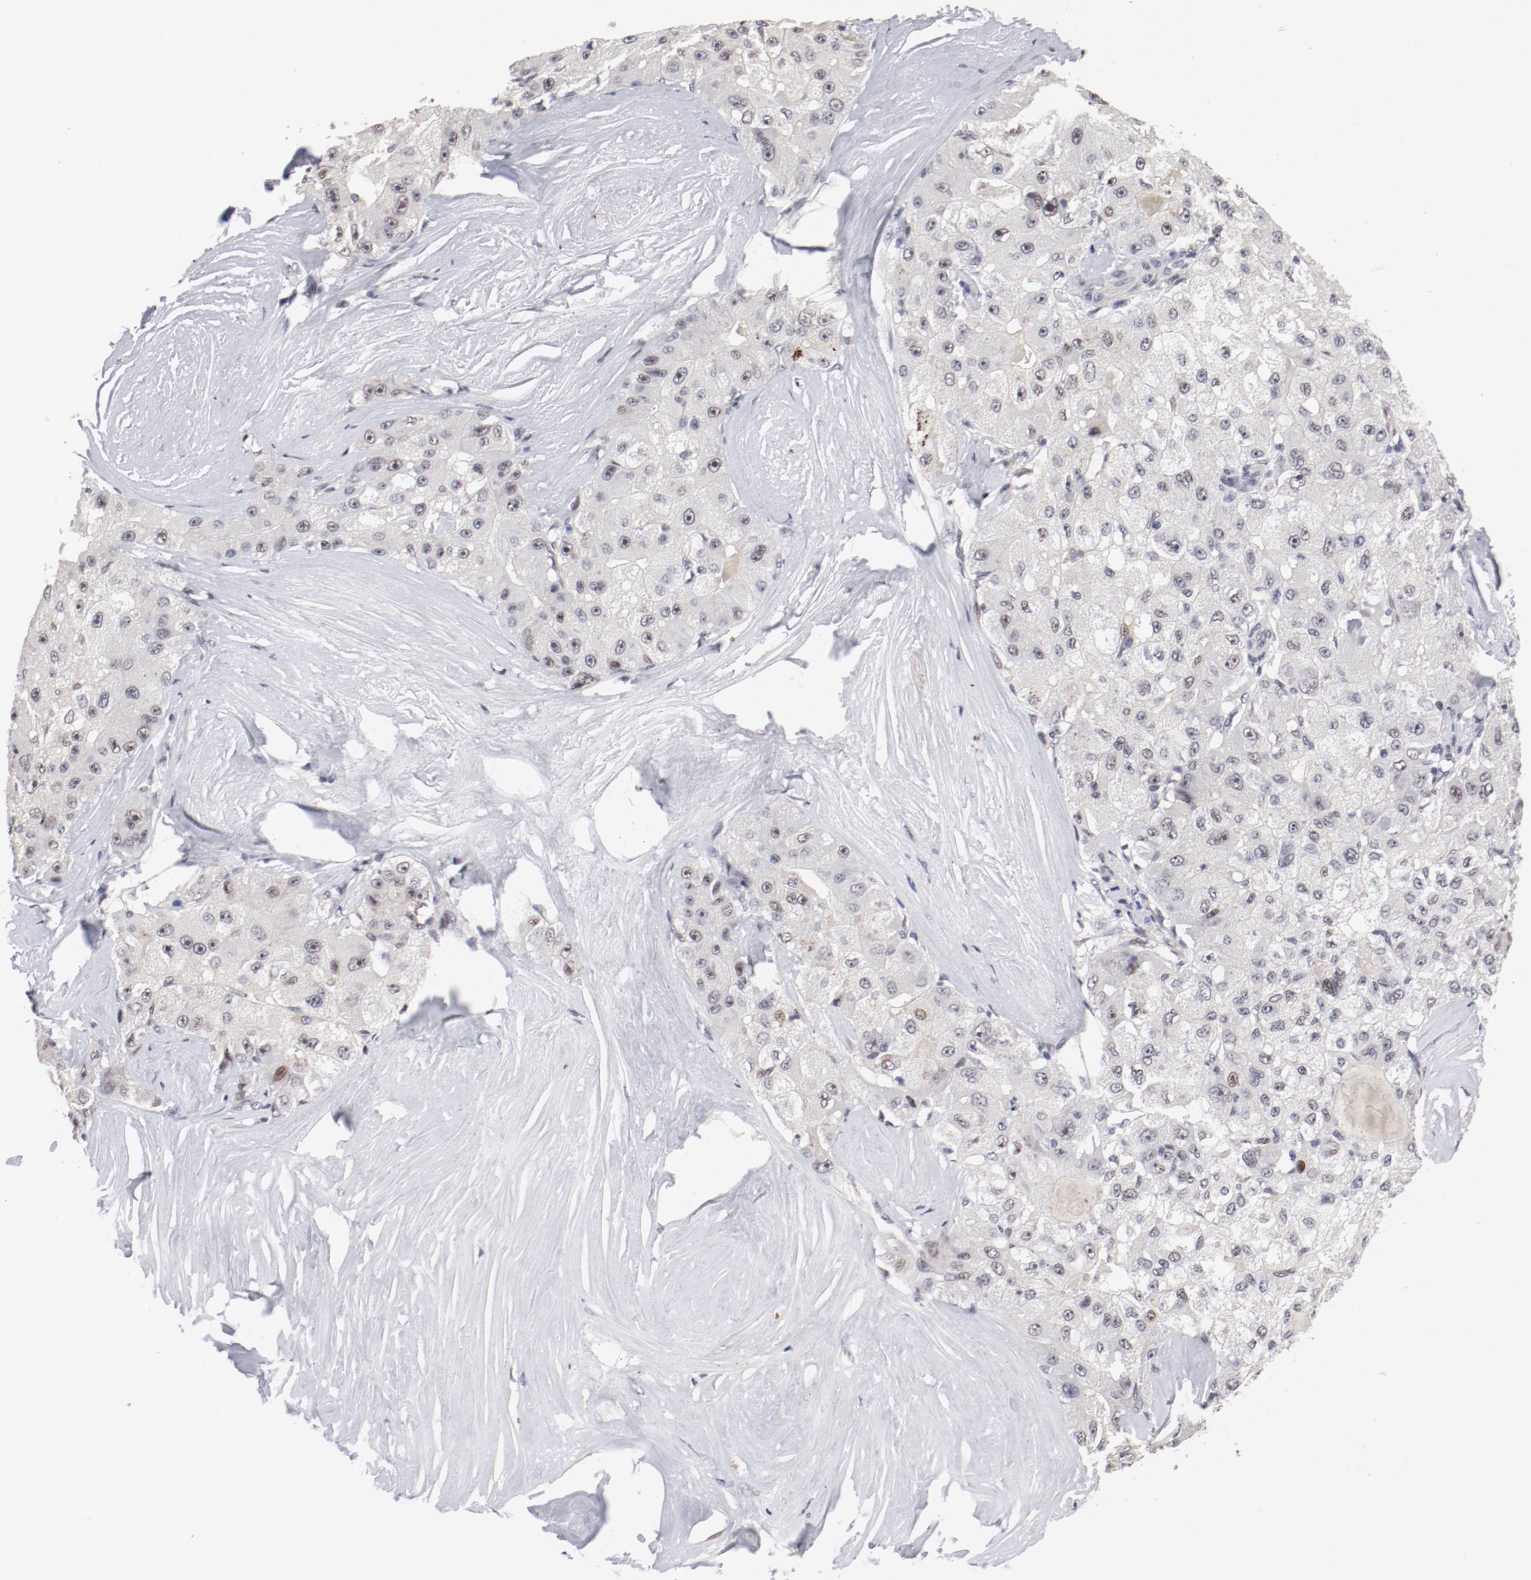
{"staining": {"intensity": "weak", "quantity": "<25%", "location": "nuclear"}, "tissue": "liver cancer", "cell_type": "Tumor cells", "image_type": "cancer", "snomed": [{"axis": "morphology", "description": "Carcinoma, Hepatocellular, NOS"}, {"axis": "topography", "description": "Liver"}], "caption": "There is no significant positivity in tumor cells of liver cancer (hepatocellular carcinoma).", "gene": "FSCB", "patient": {"sex": "male", "age": 80}}